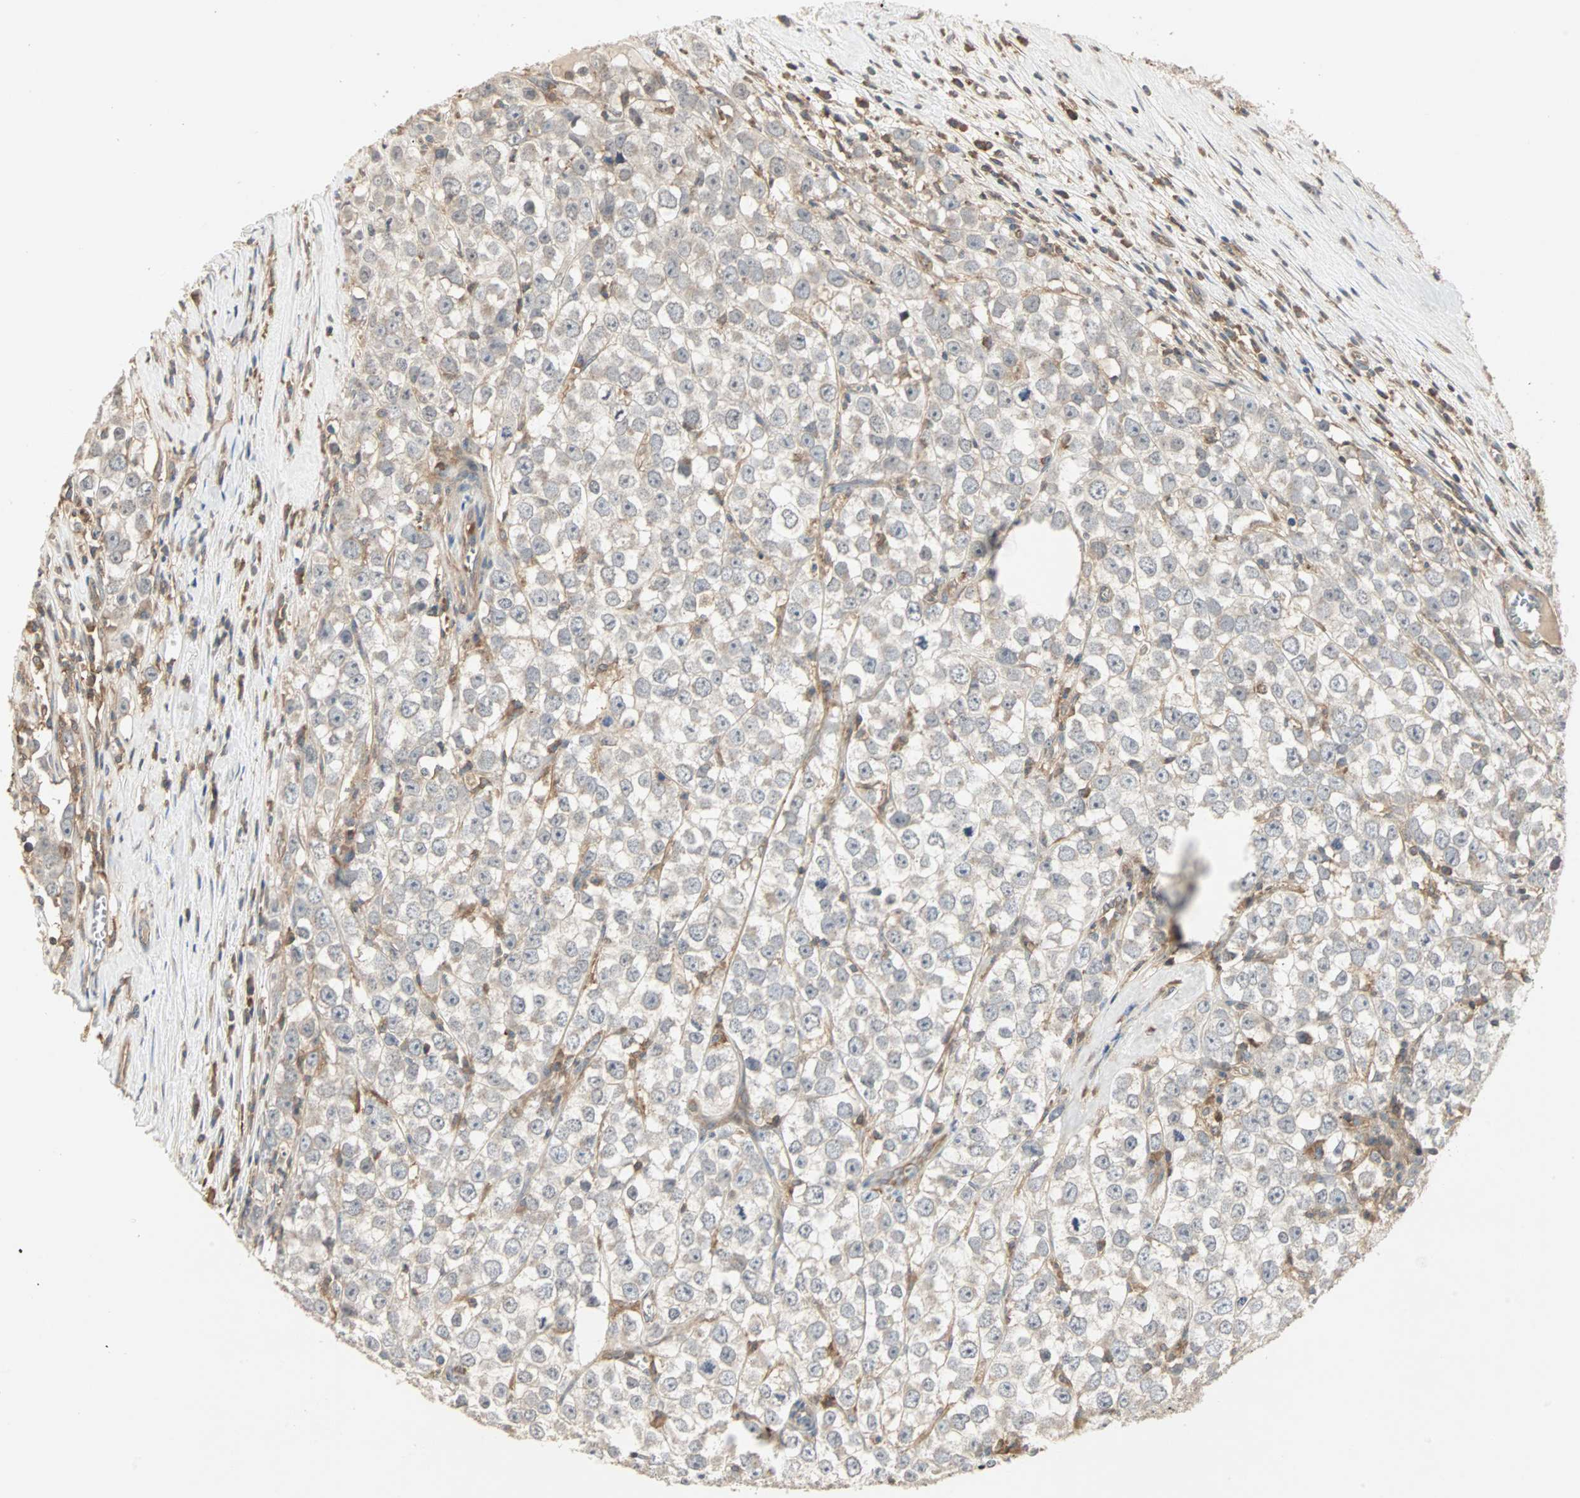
{"staining": {"intensity": "weak", "quantity": "<25%", "location": "cytoplasmic/membranous"}, "tissue": "testis cancer", "cell_type": "Tumor cells", "image_type": "cancer", "snomed": [{"axis": "morphology", "description": "Seminoma, NOS"}, {"axis": "morphology", "description": "Carcinoma, Embryonal, NOS"}, {"axis": "topography", "description": "Testis"}], "caption": "Tumor cells are negative for brown protein staining in testis cancer (embryonal carcinoma).", "gene": "GNAI2", "patient": {"sex": "male", "age": 52}}